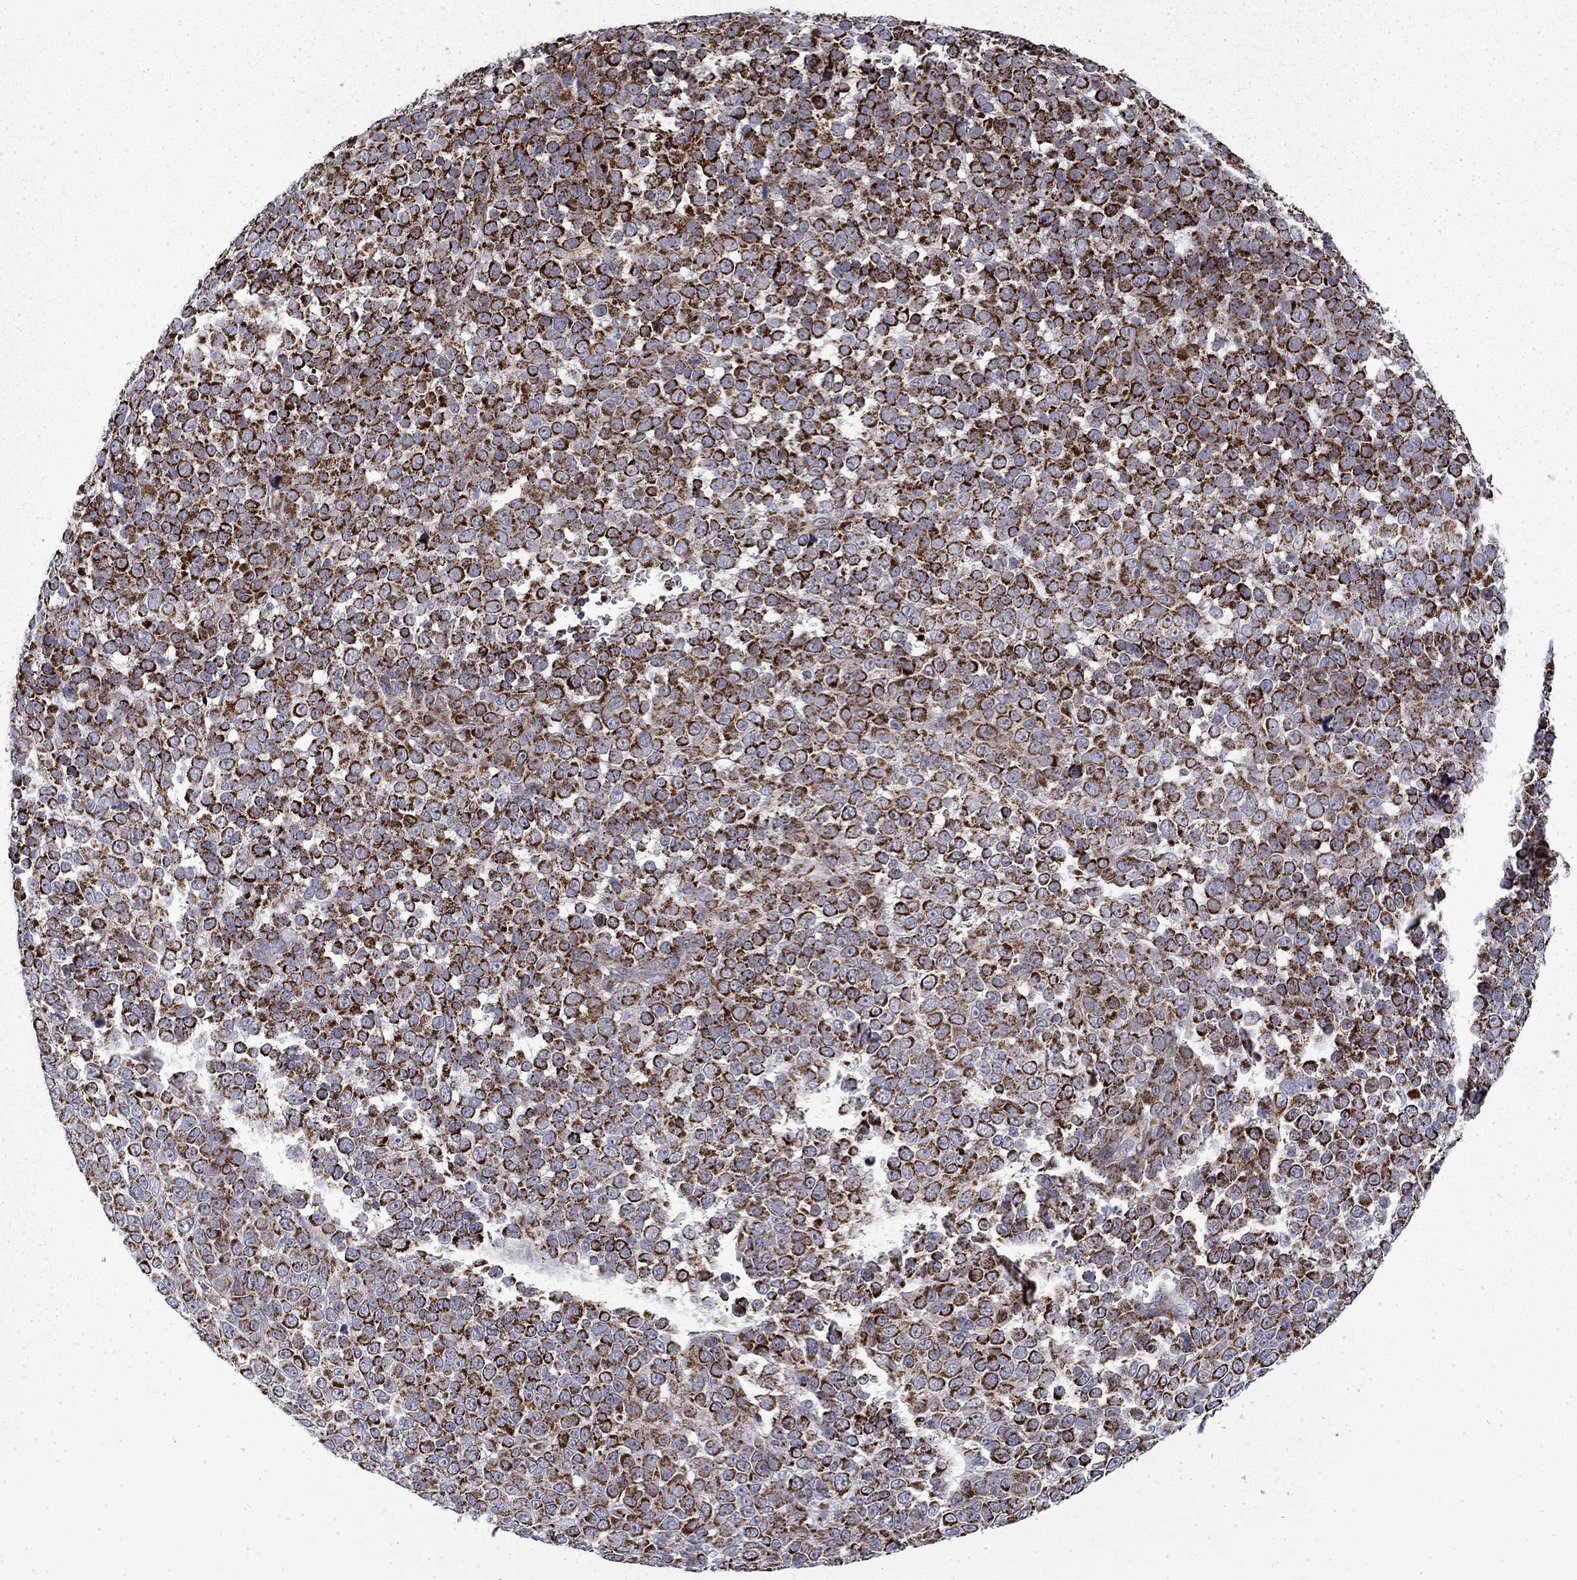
{"staining": {"intensity": "strong", "quantity": ">75%", "location": "cytoplasmic/membranous"}, "tissue": "melanoma", "cell_type": "Tumor cells", "image_type": "cancer", "snomed": [{"axis": "morphology", "description": "Malignant melanoma, NOS"}, {"axis": "topography", "description": "Skin"}], "caption": "Malignant melanoma tissue exhibits strong cytoplasmic/membranous expression in approximately >75% of tumor cells, visualized by immunohistochemistry.", "gene": "PCBP3", "patient": {"sex": "female", "age": 95}}